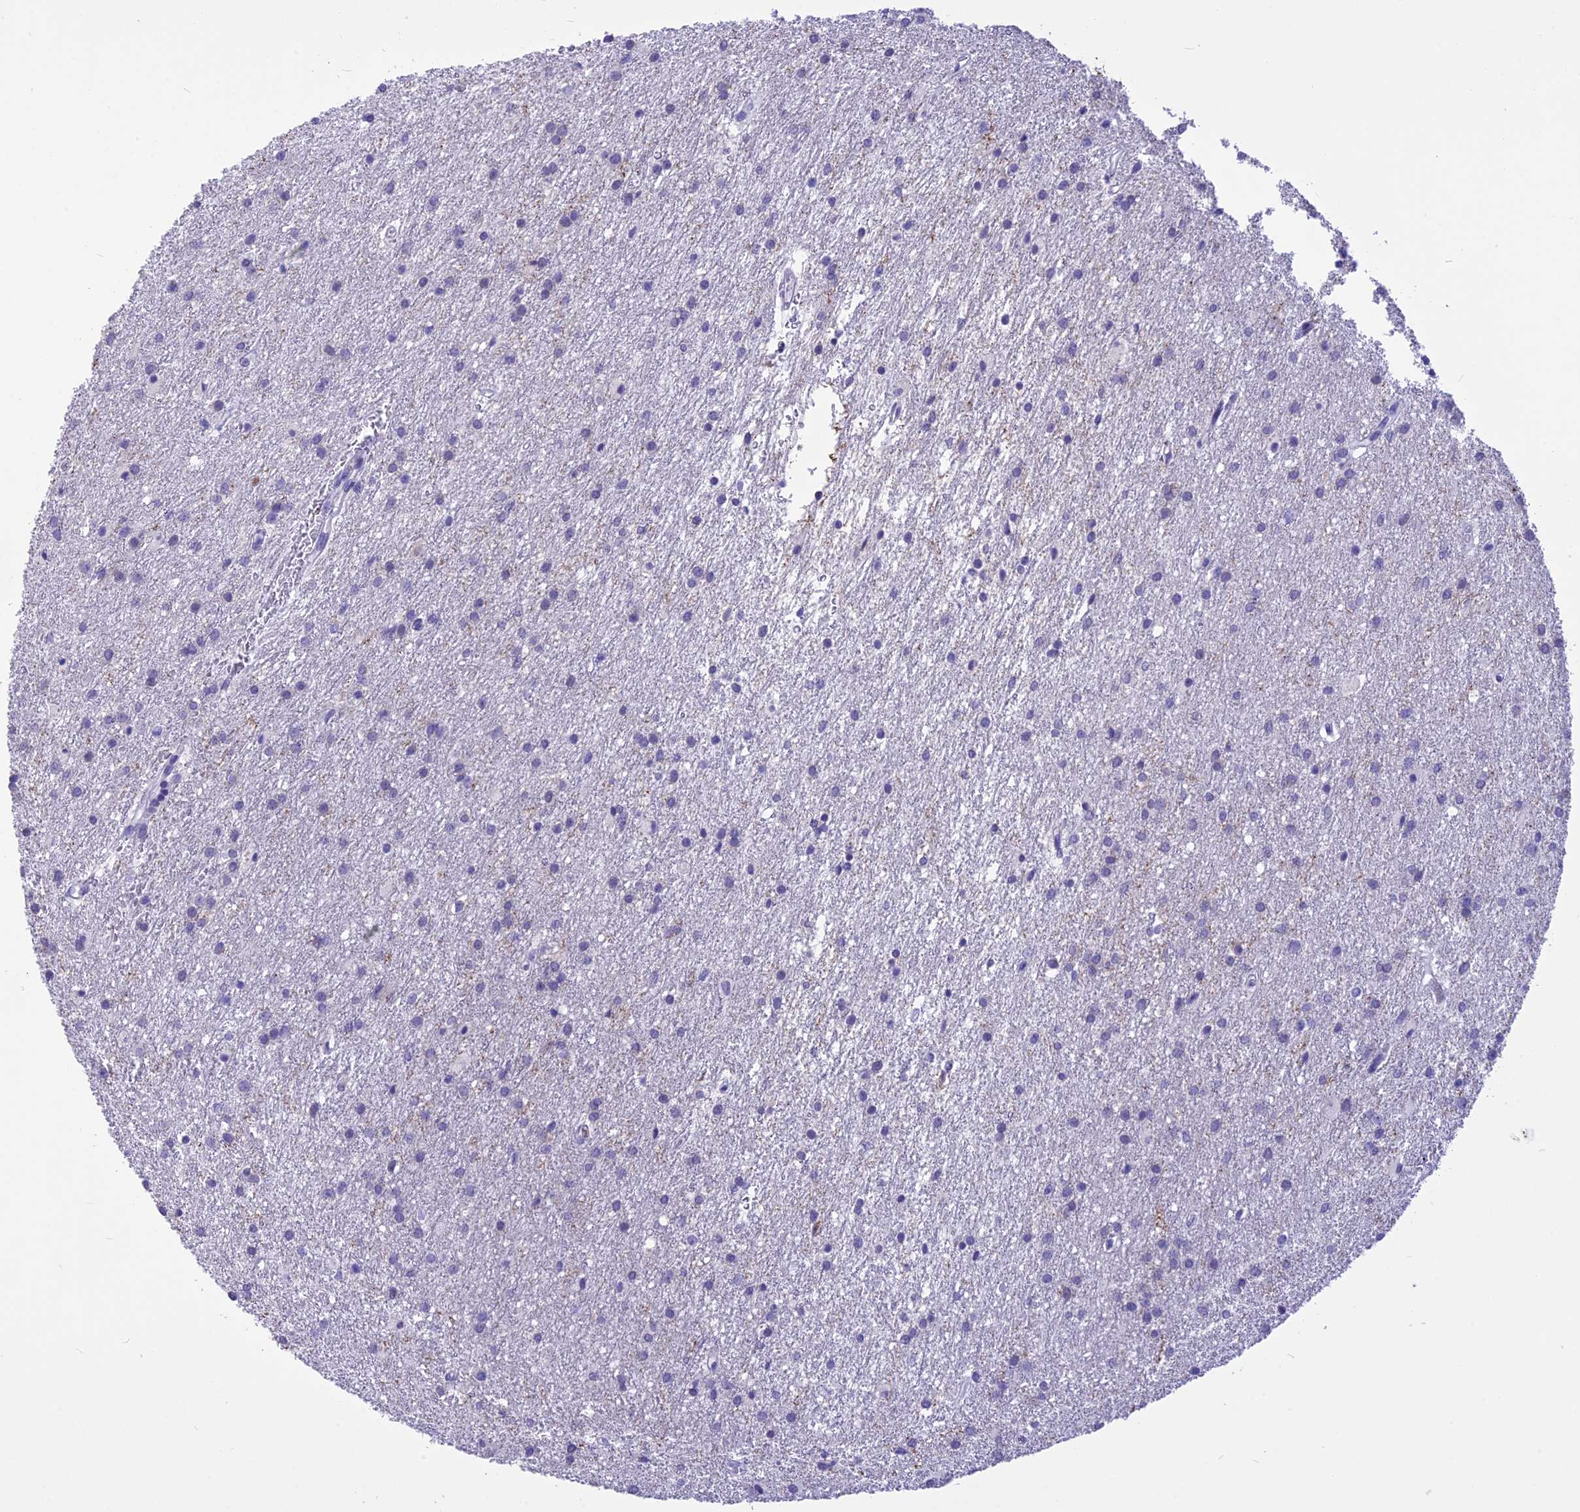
{"staining": {"intensity": "negative", "quantity": "none", "location": "none"}, "tissue": "glioma", "cell_type": "Tumor cells", "image_type": "cancer", "snomed": [{"axis": "morphology", "description": "Glioma, malignant, High grade"}, {"axis": "topography", "description": "Brain"}], "caption": "Human malignant glioma (high-grade) stained for a protein using IHC shows no staining in tumor cells.", "gene": "CMSS1", "patient": {"sex": "female", "age": 50}}